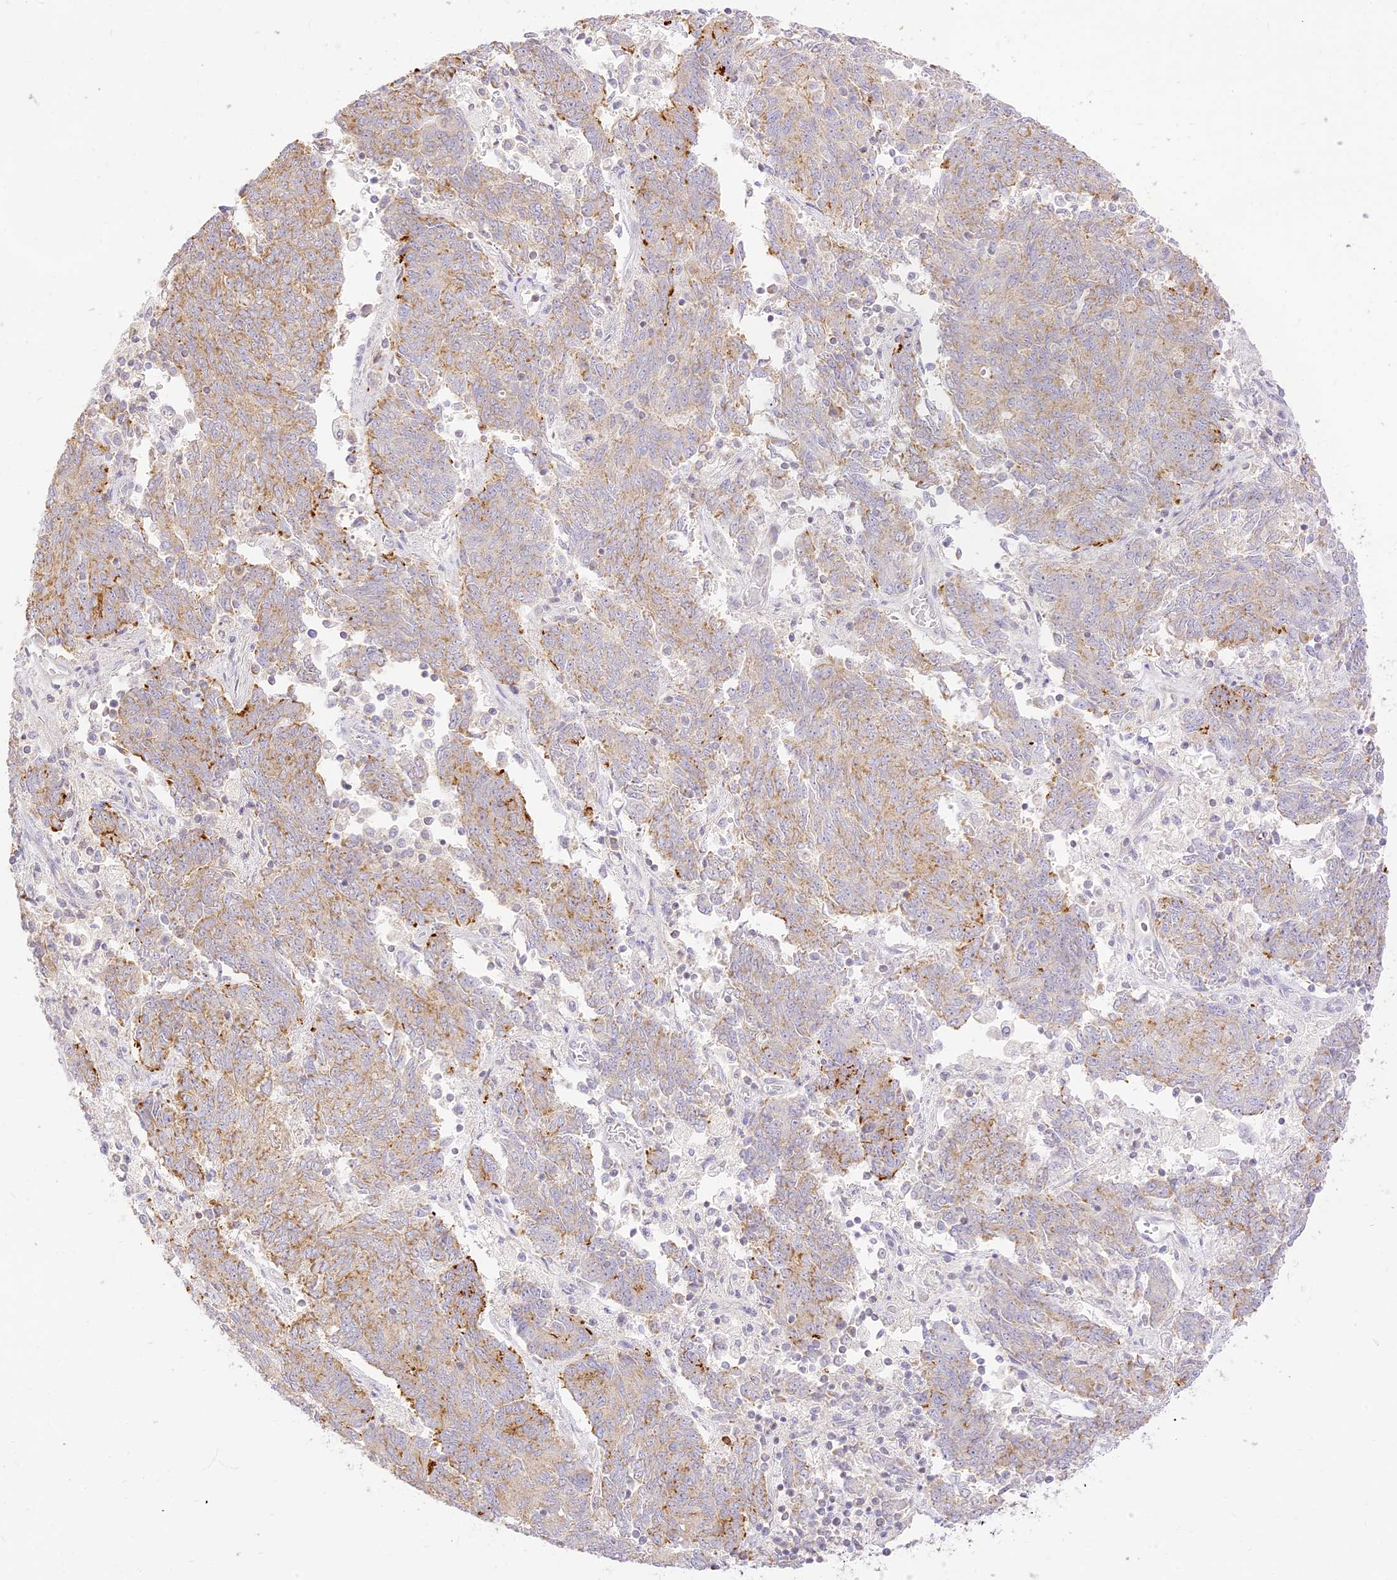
{"staining": {"intensity": "moderate", "quantity": "<25%", "location": "cytoplasmic/membranous"}, "tissue": "endometrial cancer", "cell_type": "Tumor cells", "image_type": "cancer", "snomed": [{"axis": "morphology", "description": "Adenocarcinoma, NOS"}, {"axis": "topography", "description": "Endometrium"}], "caption": "A histopathology image showing moderate cytoplasmic/membranous staining in about <25% of tumor cells in adenocarcinoma (endometrial), as visualized by brown immunohistochemical staining.", "gene": "LRRC15", "patient": {"sex": "female", "age": 80}}